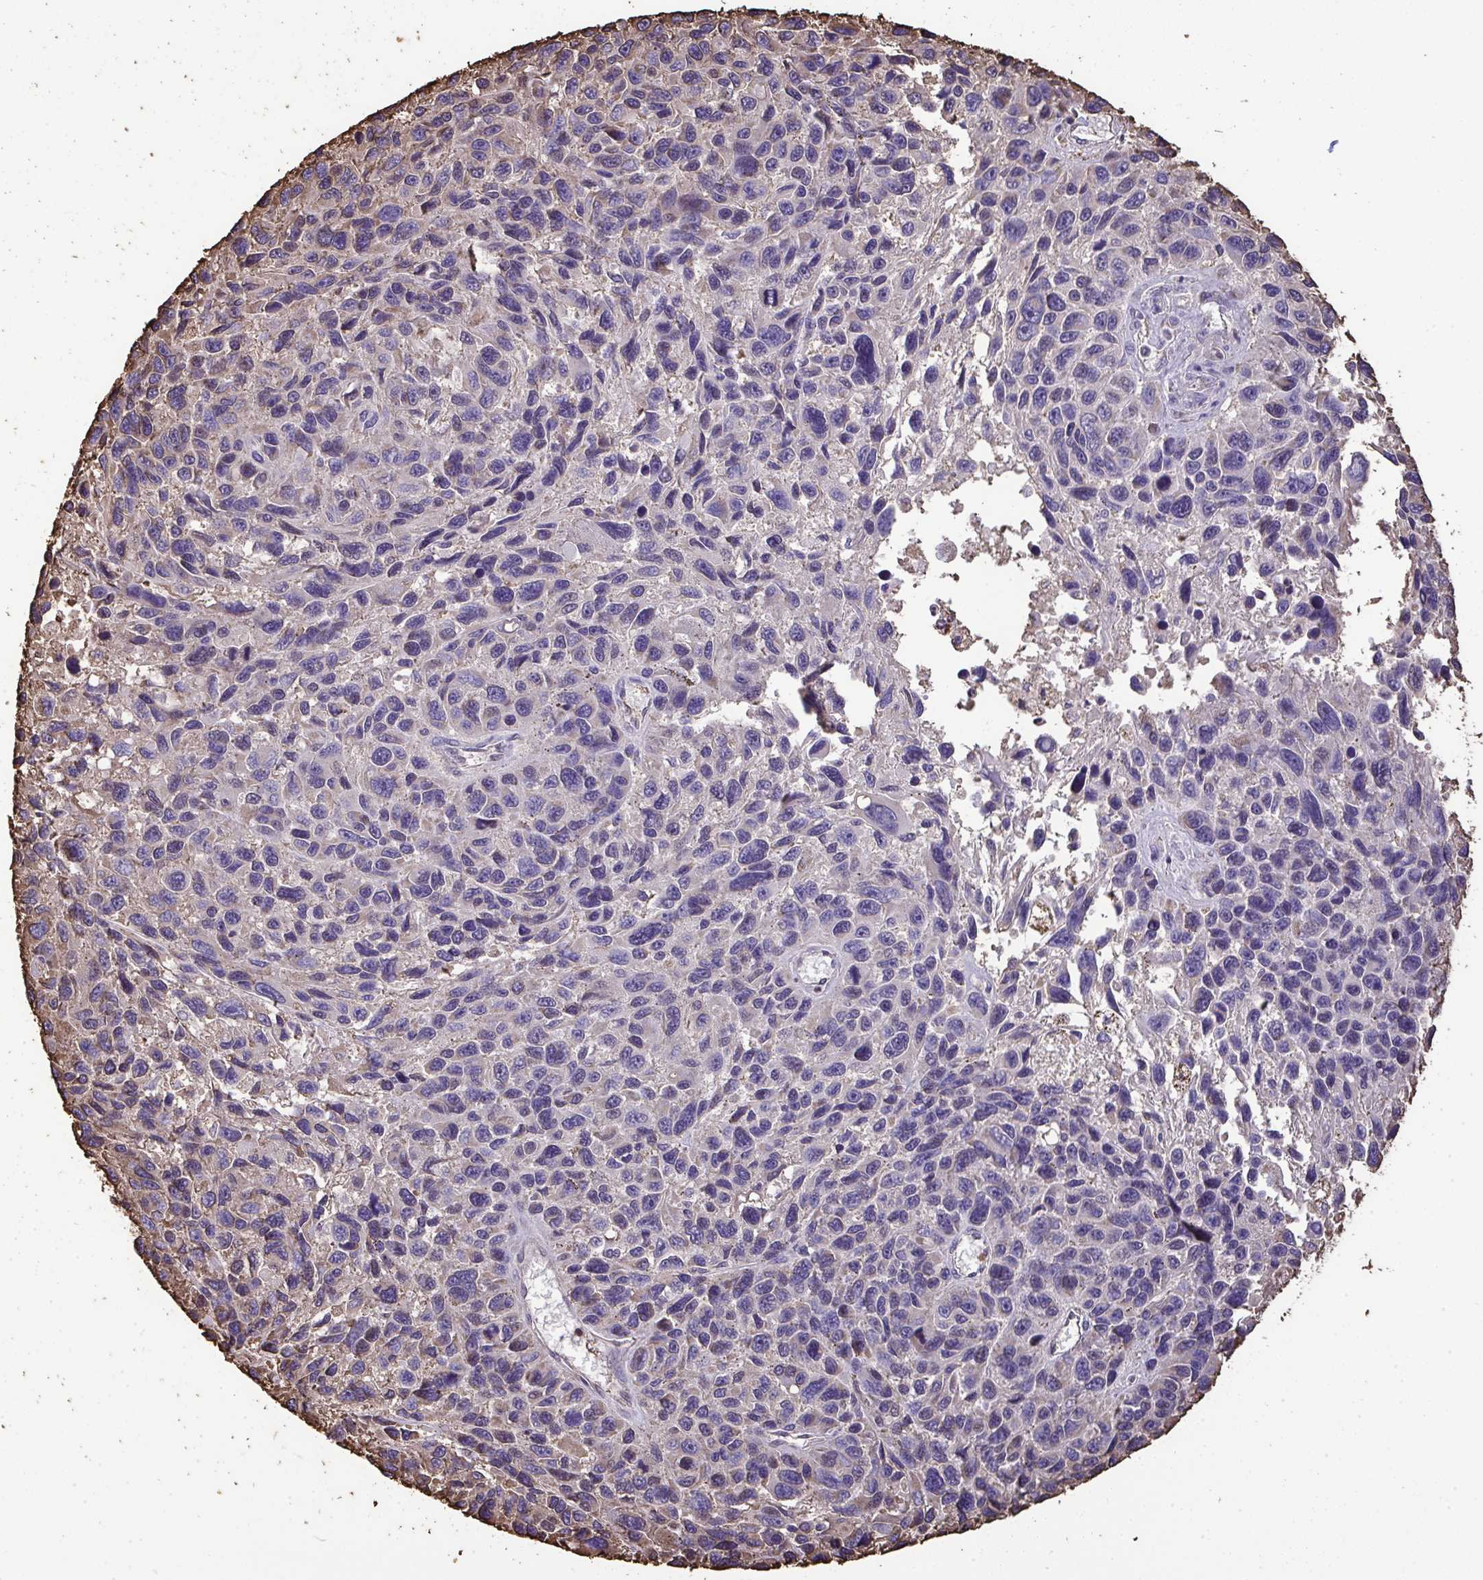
{"staining": {"intensity": "negative", "quantity": "none", "location": "none"}, "tissue": "melanoma", "cell_type": "Tumor cells", "image_type": "cancer", "snomed": [{"axis": "morphology", "description": "Malignant melanoma, NOS"}, {"axis": "topography", "description": "Skin"}], "caption": "DAB immunohistochemical staining of melanoma displays no significant expression in tumor cells.", "gene": "ANXA5", "patient": {"sex": "male", "age": 53}}